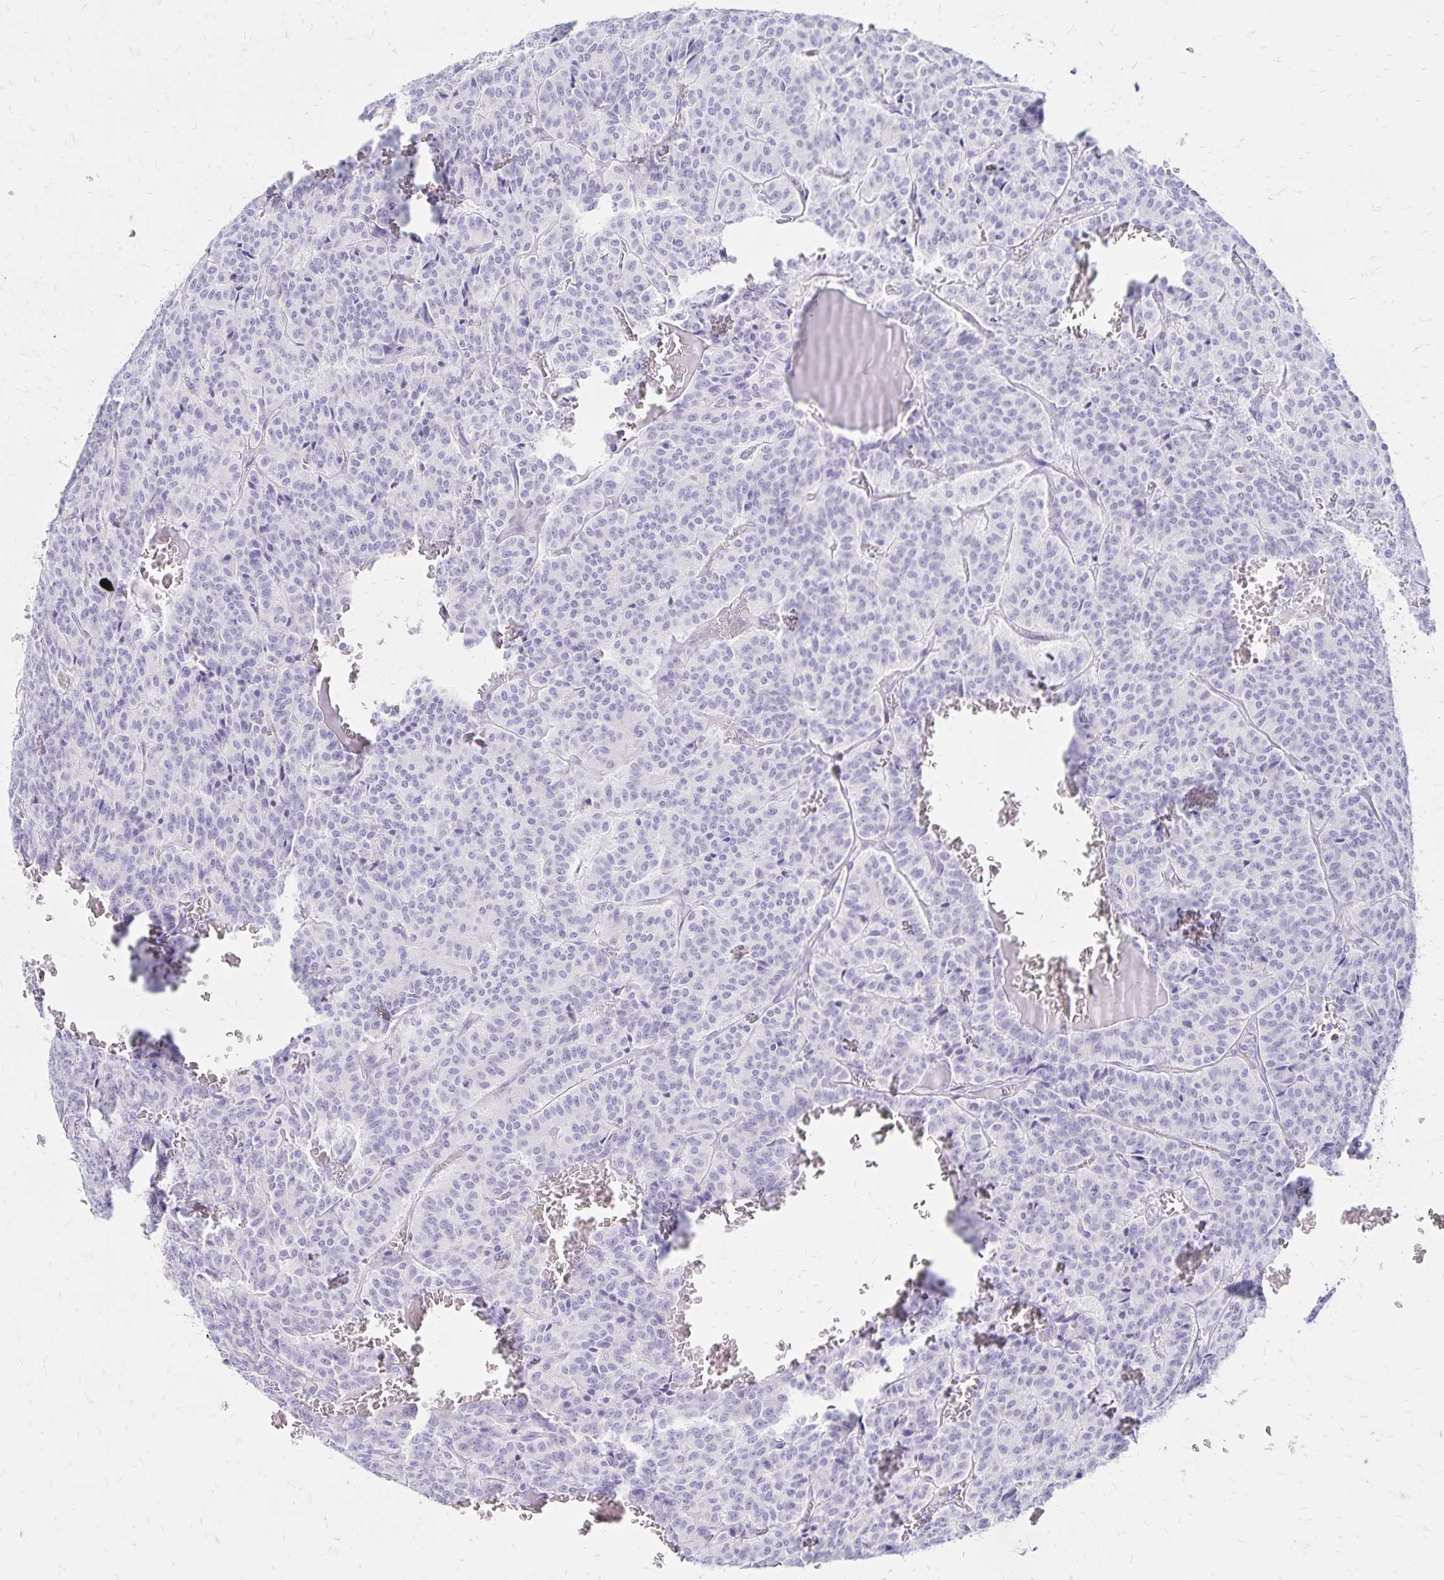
{"staining": {"intensity": "negative", "quantity": "none", "location": "none"}, "tissue": "carcinoid", "cell_type": "Tumor cells", "image_type": "cancer", "snomed": [{"axis": "morphology", "description": "Carcinoid, malignant, NOS"}, {"axis": "topography", "description": "Lung"}], "caption": "IHC photomicrograph of malignant carcinoid stained for a protein (brown), which exhibits no staining in tumor cells.", "gene": "LIN28B", "patient": {"sex": "male", "age": 70}}